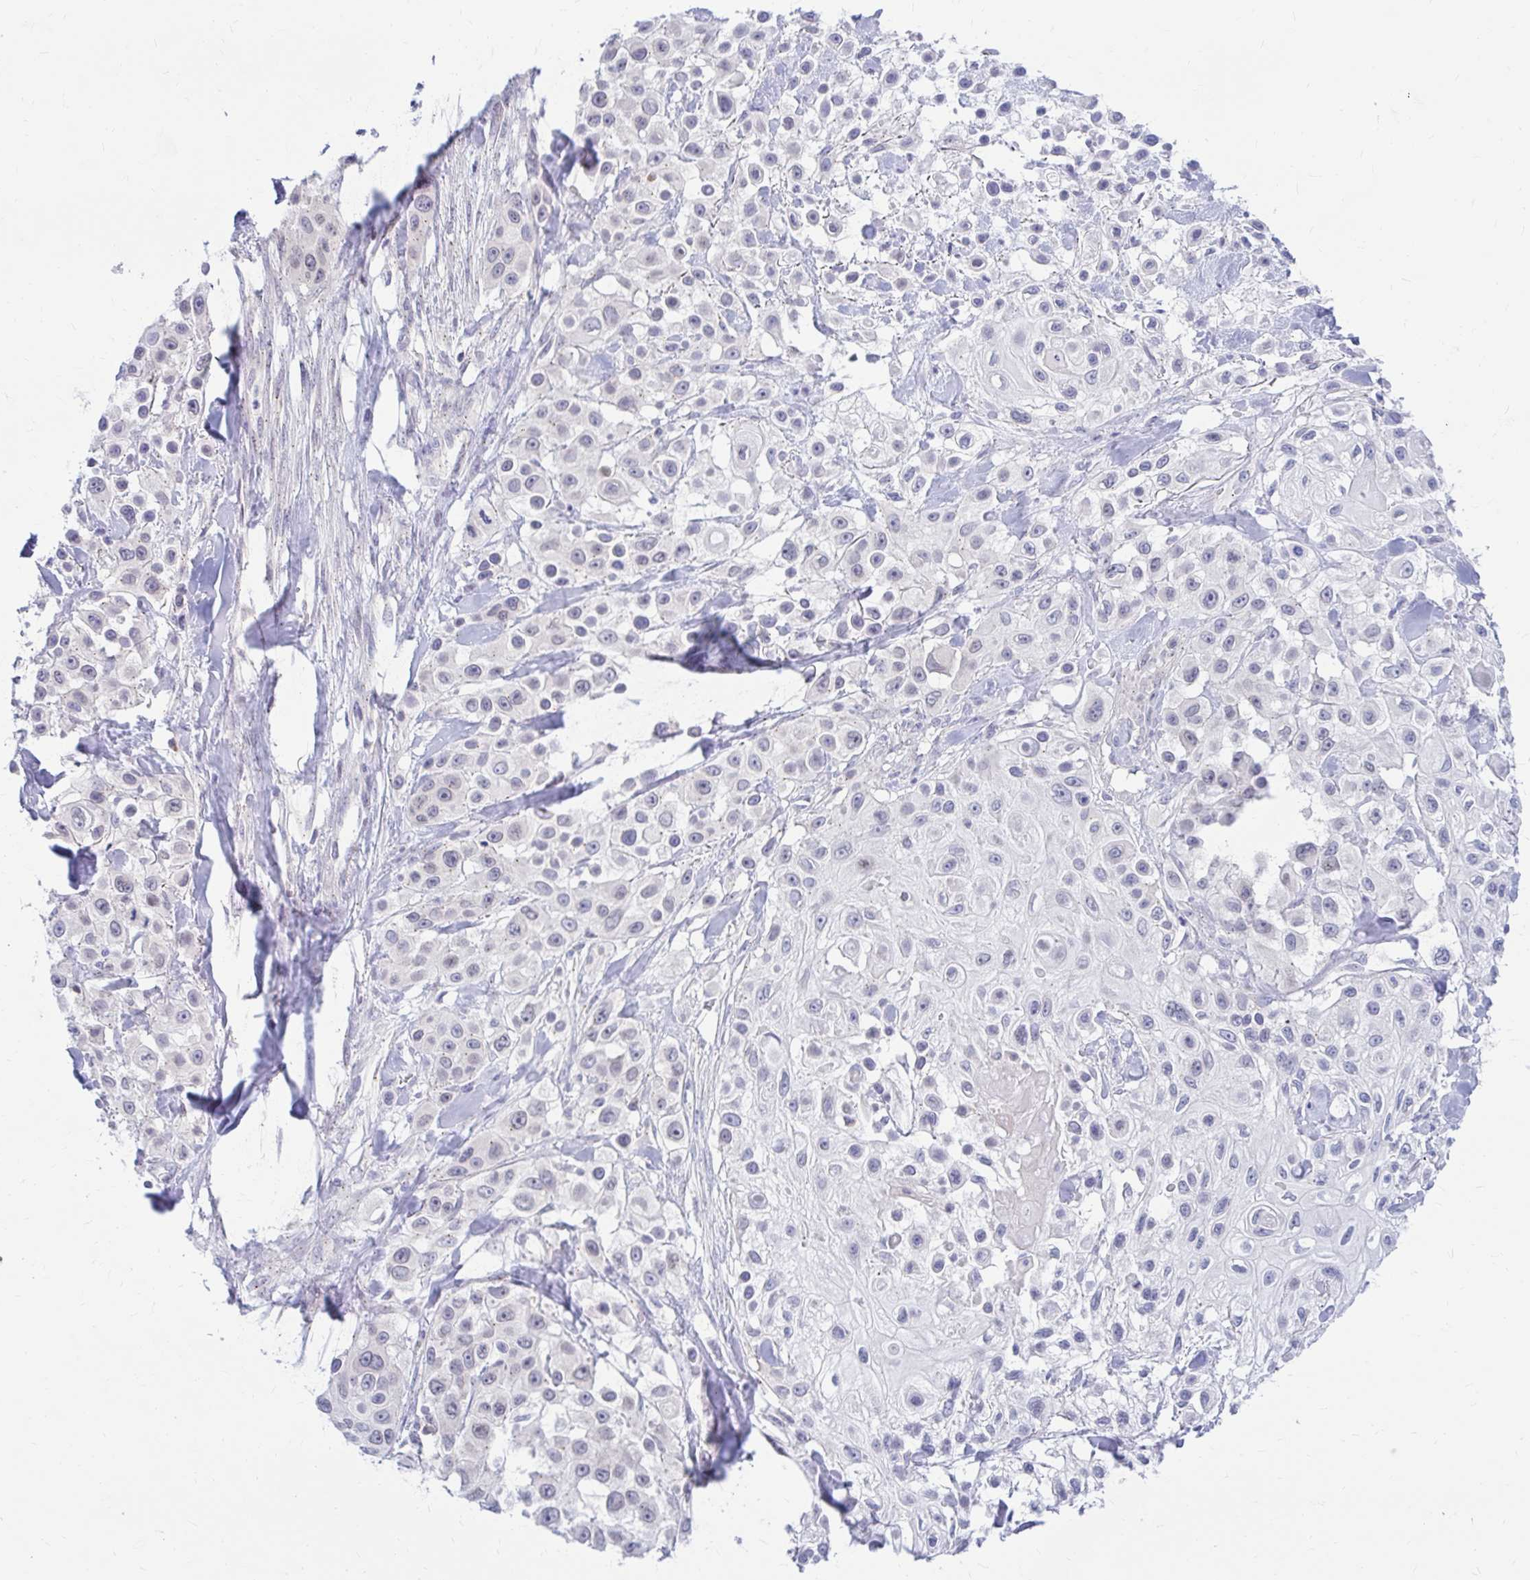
{"staining": {"intensity": "negative", "quantity": "none", "location": "none"}, "tissue": "skin cancer", "cell_type": "Tumor cells", "image_type": "cancer", "snomed": [{"axis": "morphology", "description": "Squamous cell carcinoma, NOS"}, {"axis": "topography", "description": "Skin"}], "caption": "The IHC micrograph has no significant expression in tumor cells of skin cancer tissue.", "gene": "RADIL", "patient": {"sex": "male", "age": 63}}